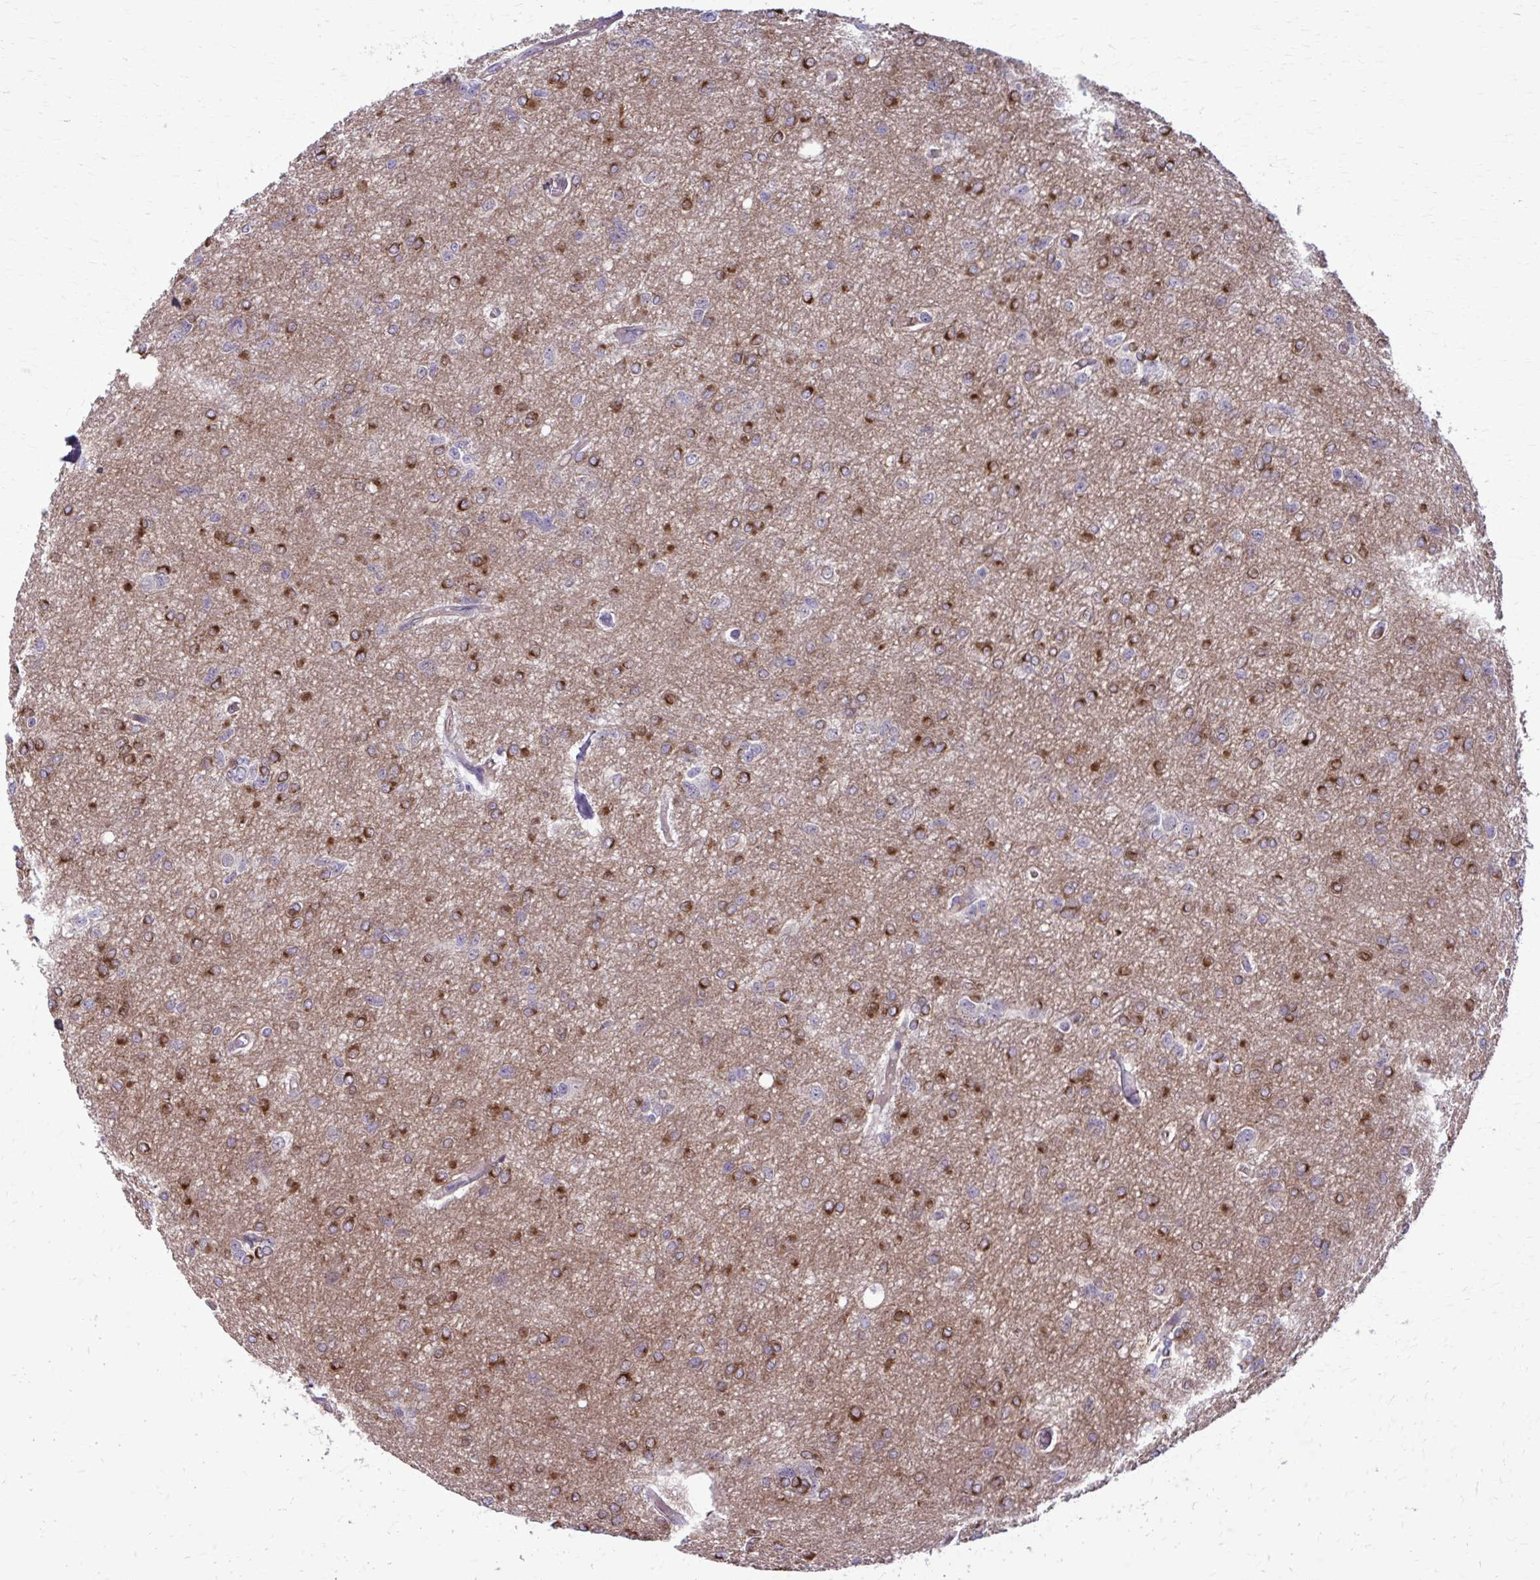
{"staining": {"intensity": "strong", "quantity": "25%-75%", "location": "cytoplasmic/membranous"}, "tissue": "glioma", "cell_type": "Tumor cells", "image_type": "cancer", "snomed": [{"axis": "morphology", "description": "Glioma, malignant, Low grade"}, {"axis": "topography", "description": "Brain"}], "caption": "A high amount of strong cytoplasmic/membranous positivity is appreciated in approximately 25%-75% of tumor cells in glioma tissue. (Stains: DAB in brown, nuclei in blue, Microscopy: brightfield microscopy at high magnification).", "gene": "NUMBL", "patient": {"sex": "male", "age": 26}}